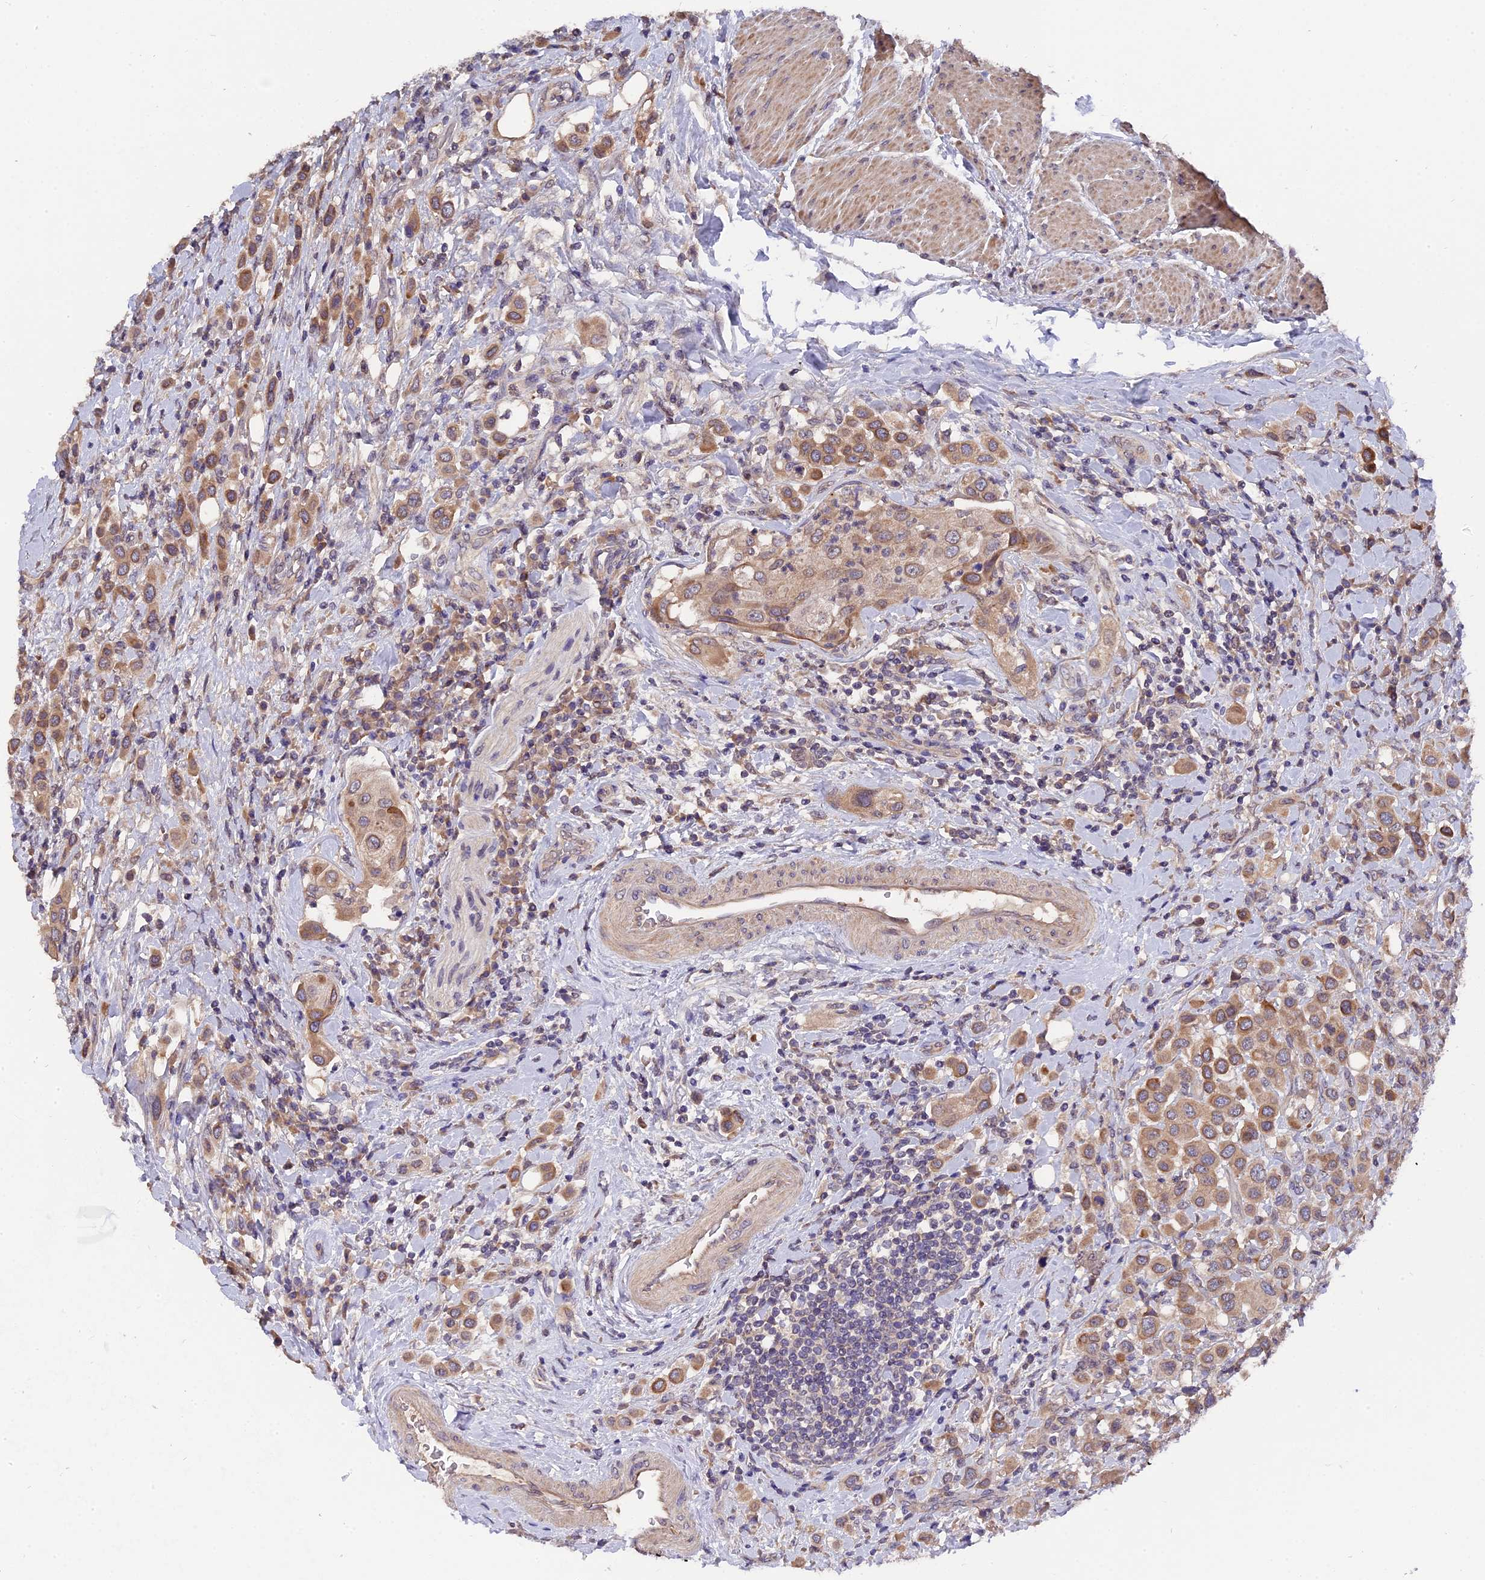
{"staining": {"intensity": "moderate", "quantity": ">75%", "location": "cytoplasmic/membranous"}, "tissue": "urothelial cancer", "cell_type": "Tumor cells", "image_type": "cancer", "snomed": [{"axis": "morphology", "description": "Urothelial carcinoma, High grade"}, {"axis": "topography", "description": "Urinary bladder"}], "caption": "There is medium levels of moderate cytoplasmic/membranous positivity in tumor cells of high-grade urothelial carcinoma, as demonstrated by immunohistochemical staining (brown color).", "gene": "ZCCHC2", "patient": {"sex": "male", "age": 50}}